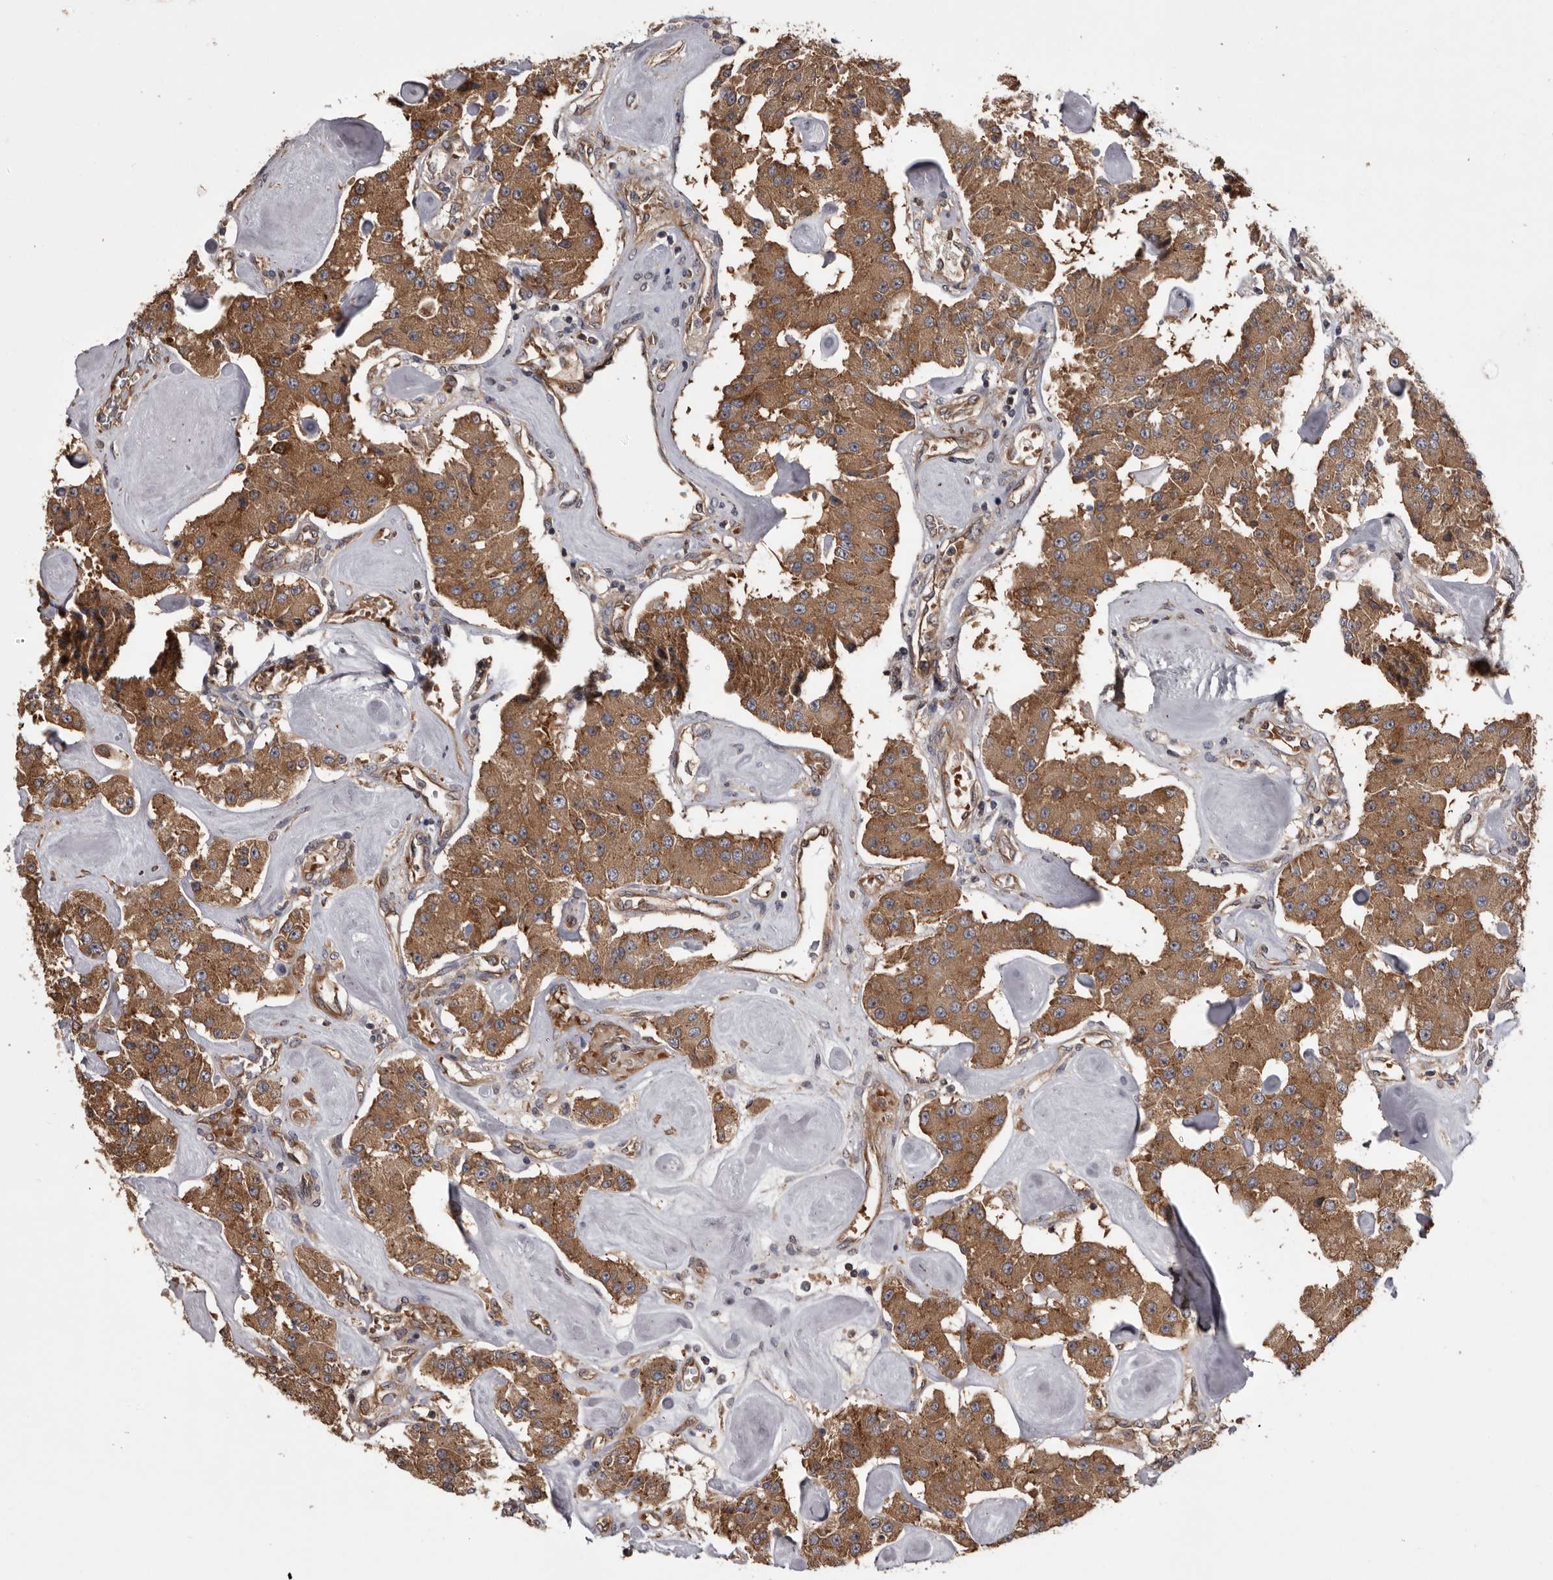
{"staining": {"intensity": "moderate", "quantity": ">75%", "location": "cytoplasmic/membranous"}, "tissue": "carcinoid", "cell_type": "Tumor cells", "image_type": "cancer", "snomed": [{"axis": "morphology", "description": "Carcinoid, malignant, NOS"}, {"axis": "topography", "description": "Pancreas"}], "caption": "Protein staining of carcinoid (malignant) tissue shows moderate cytoplasmic/membranous staining in approximately >75% of tumor cells. (DAB IHC, brown staining for protein, blue staining for nuclei).", "gene": "DARS1", "patient": {"sex": "male", "age": 41}}